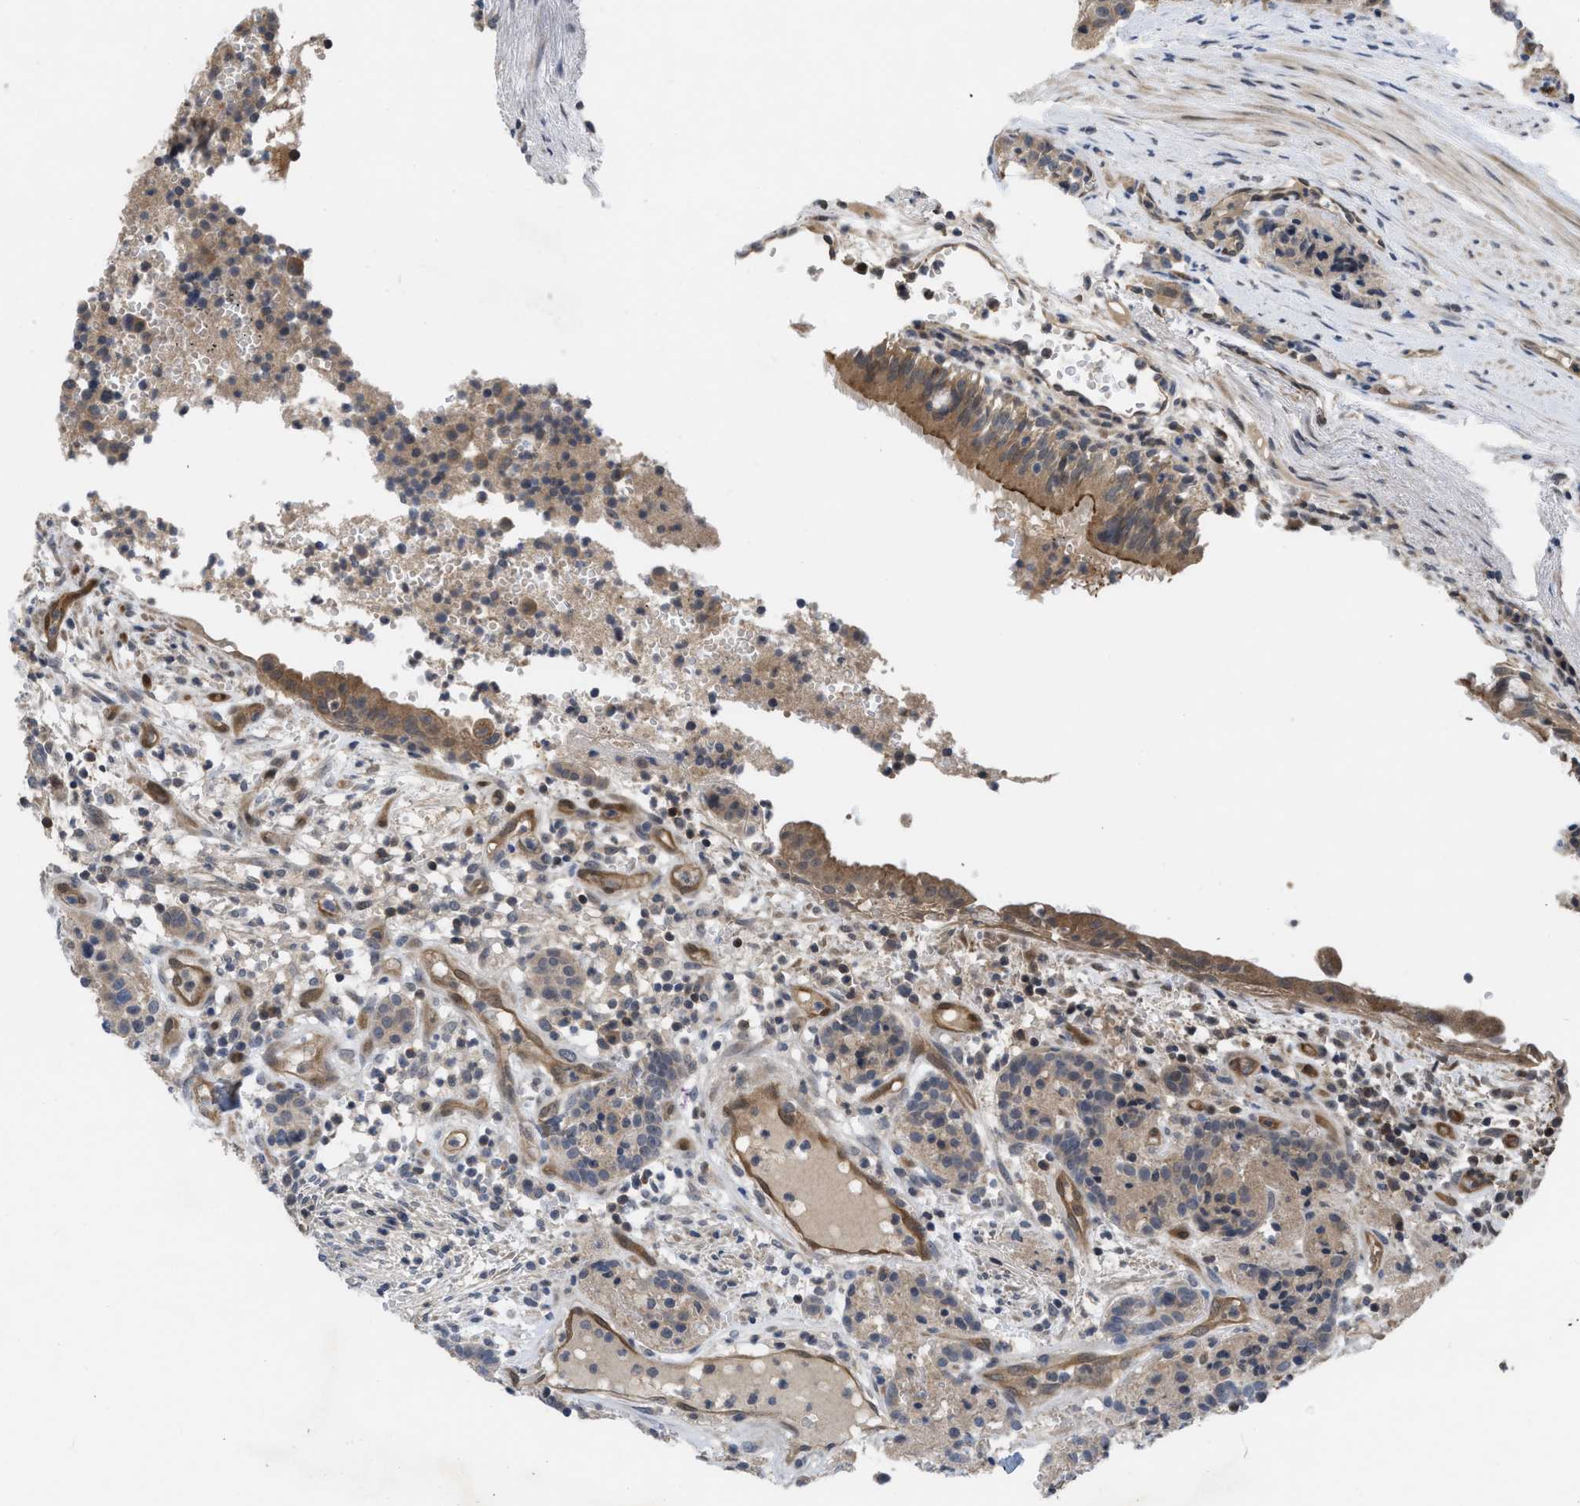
{"staining": {"intensity": "weak", "quantity": "<25%", "location": "cytoplasmic/membranous"}, "tissue": "carcinoid", "cell_type": "Tumor cells", "image_type": "cancer", "snomed": [{"axis": "morphology", "description": "Carcinoid, malignant, NOS"}, {"axis": "topography", "description": "Lung"}], "caption": "Tumor cells show no significant protein expression in carcinoid. (Immunohistochemistry (ihc), brightfield microscopy, high magnification).", "gene": "LDAF1", "patient": {"sex": "male", "age": 30}}